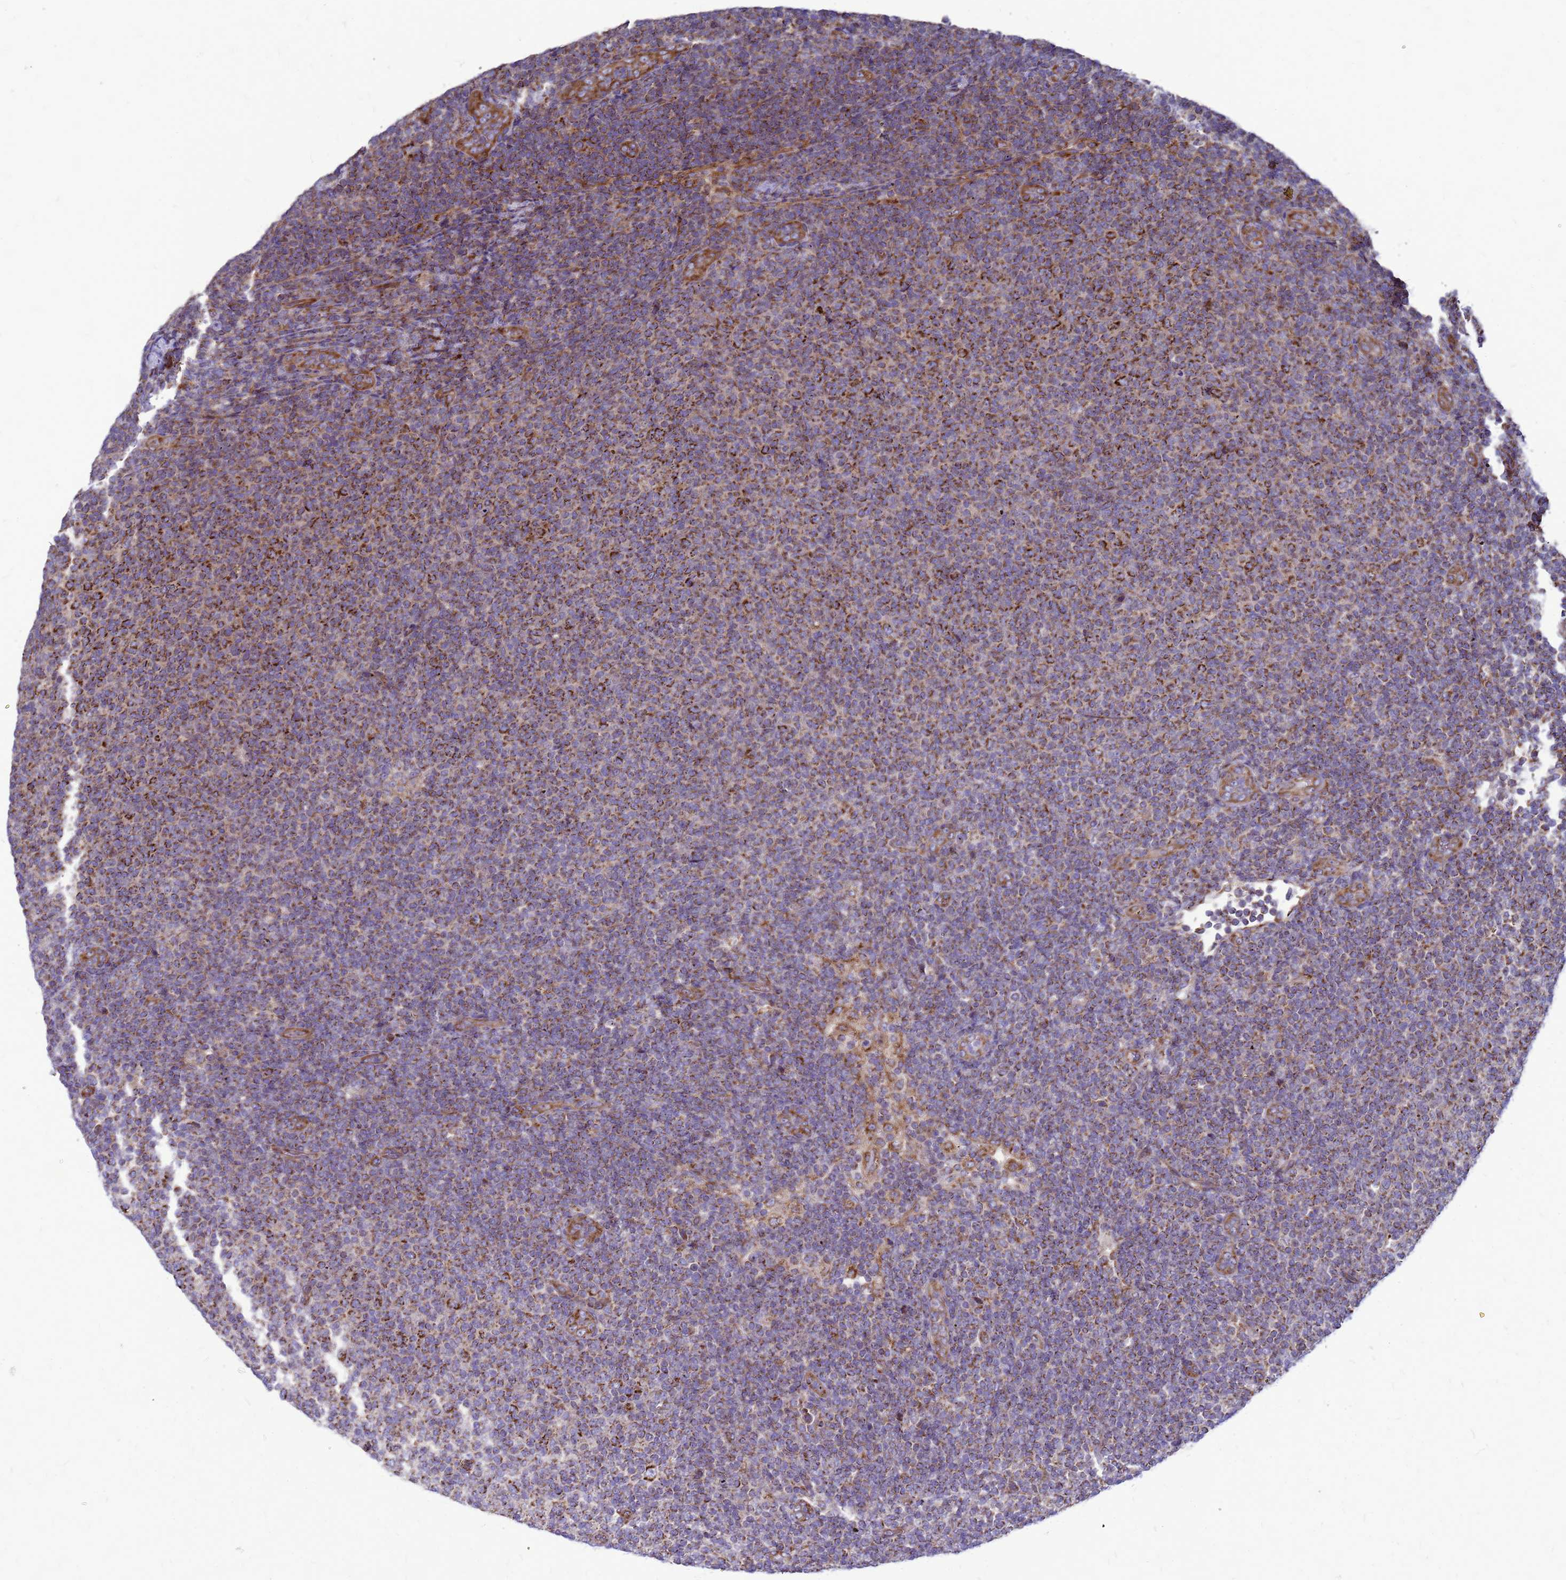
{"staining": {"intensity": "moderate", "quantity": "25%-75%", "location": "cytoplasmic/membranous"}, "tissue": "lymphoma", "cell_type": "Tumor cells", "image_type": "cancer", "snomed": [{"axis": "morphology", "description": "Malignant lymphoma, non-Hodgkin's type, Low grade"}, {"axis": "topography", "description": "Lymph node"}], "caption": "Immunohistochemistry (IHC) of human malignant lymphoma, non-Hodgkin's type (low-grade) exhibits medium levels of moderate cytoplasmic/membranous staining in approximately 25%-75% of tumor cells.", "gene": "FSTL4", "patient": {"sex": "male", "age": 66}}